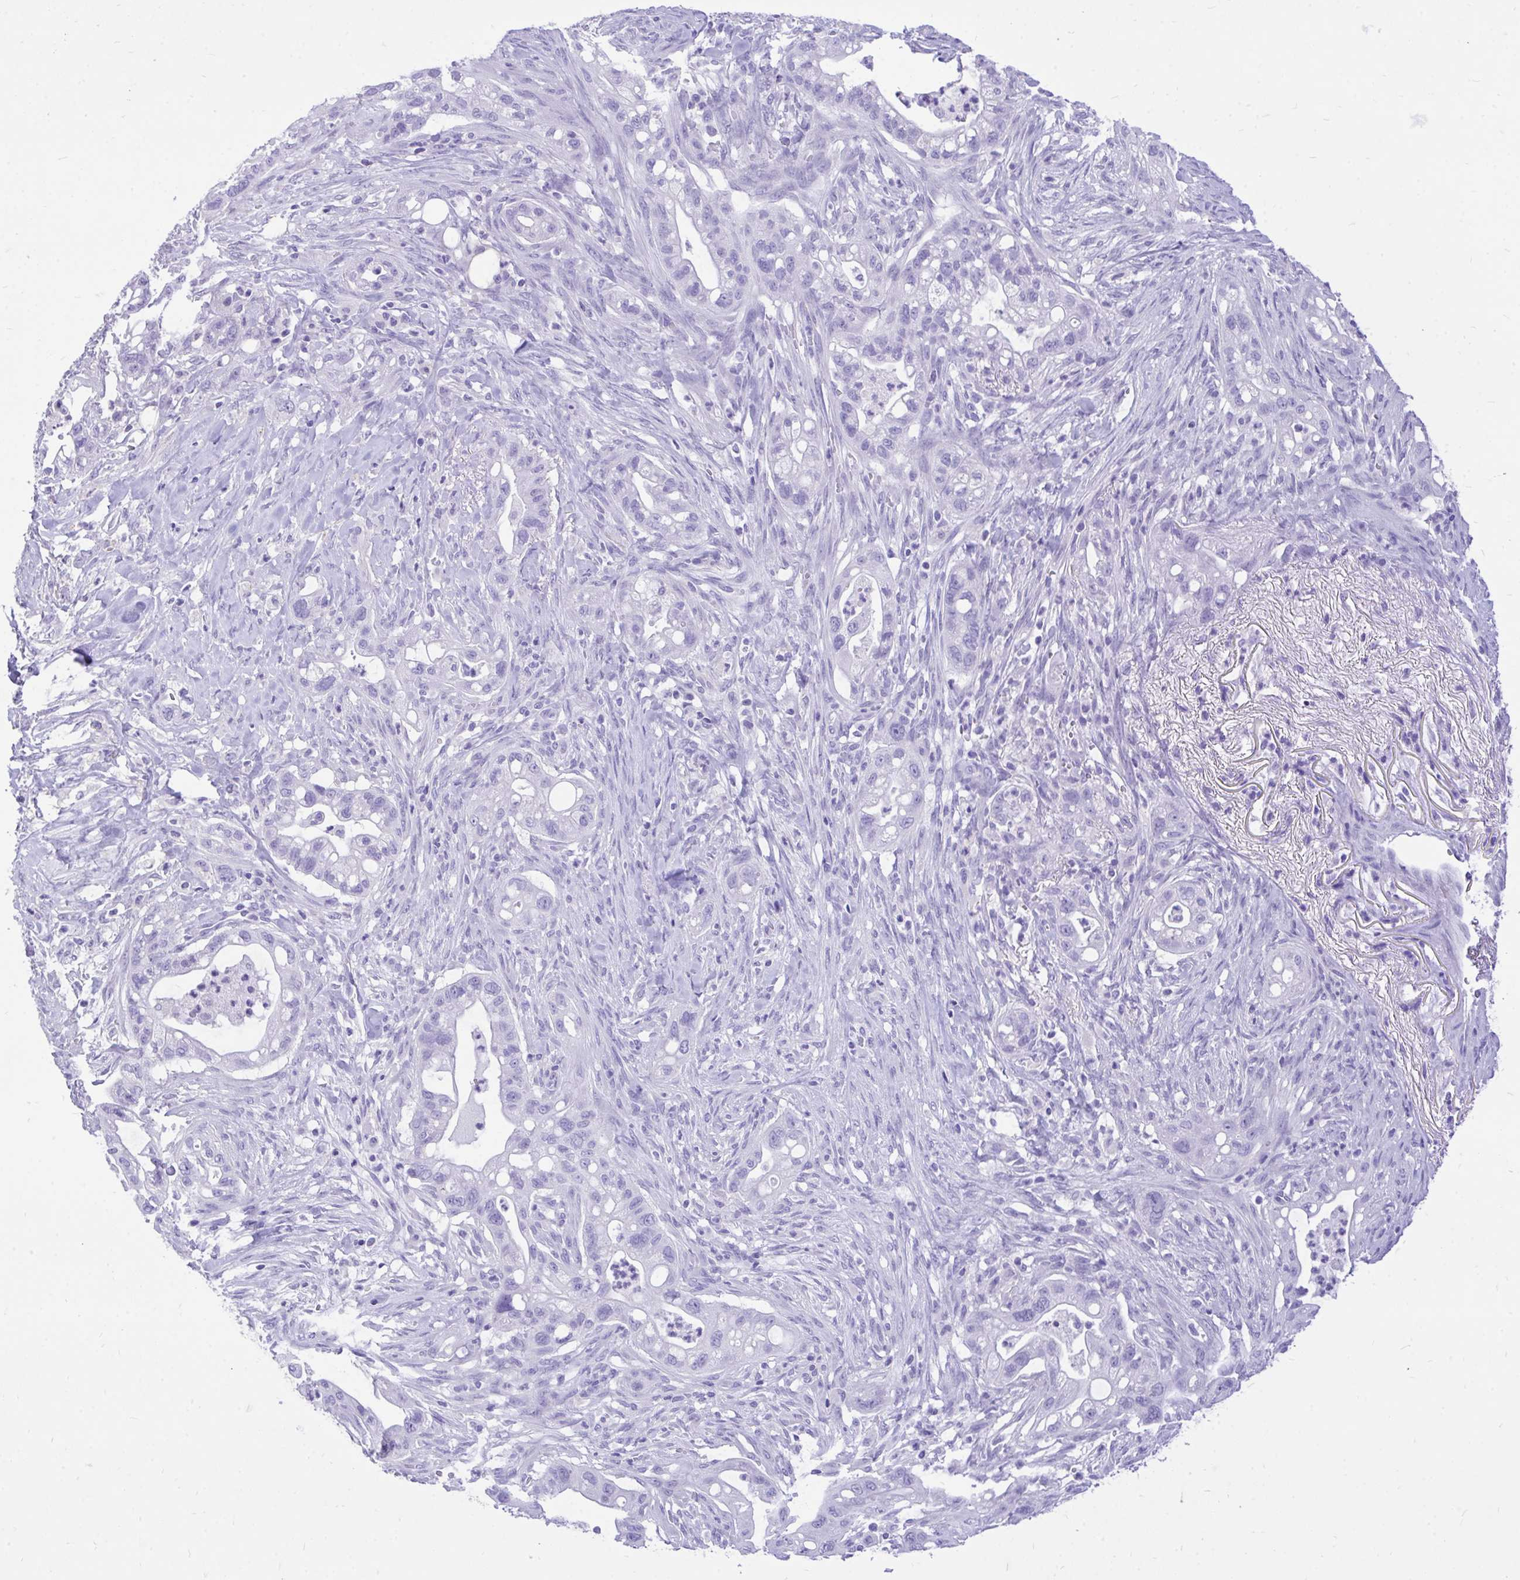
{"staining": {"intensity": "negative", "quantity": "none", "location": "none"}, "tissue": "pancreatic cancer", "cell_type": "Tumor cells", "image_type": "cancer", "snomed": [{"axis": "morphology", "description": "Adenocarcinoma, NOS"}, {"axis": "topography", "description": "Pancreas"}], "caption": "Tumor cells are negative for brown protein staining in pancreatic cancer (adenocarcinoma). The staining was performed using DAB to visualize the protein expression in brown, while the nuclei were stained in blue with hematoxylin (Magnification: 20x).", "gene": "MON1A", "patient": {"sex": "male", "age": 44}}